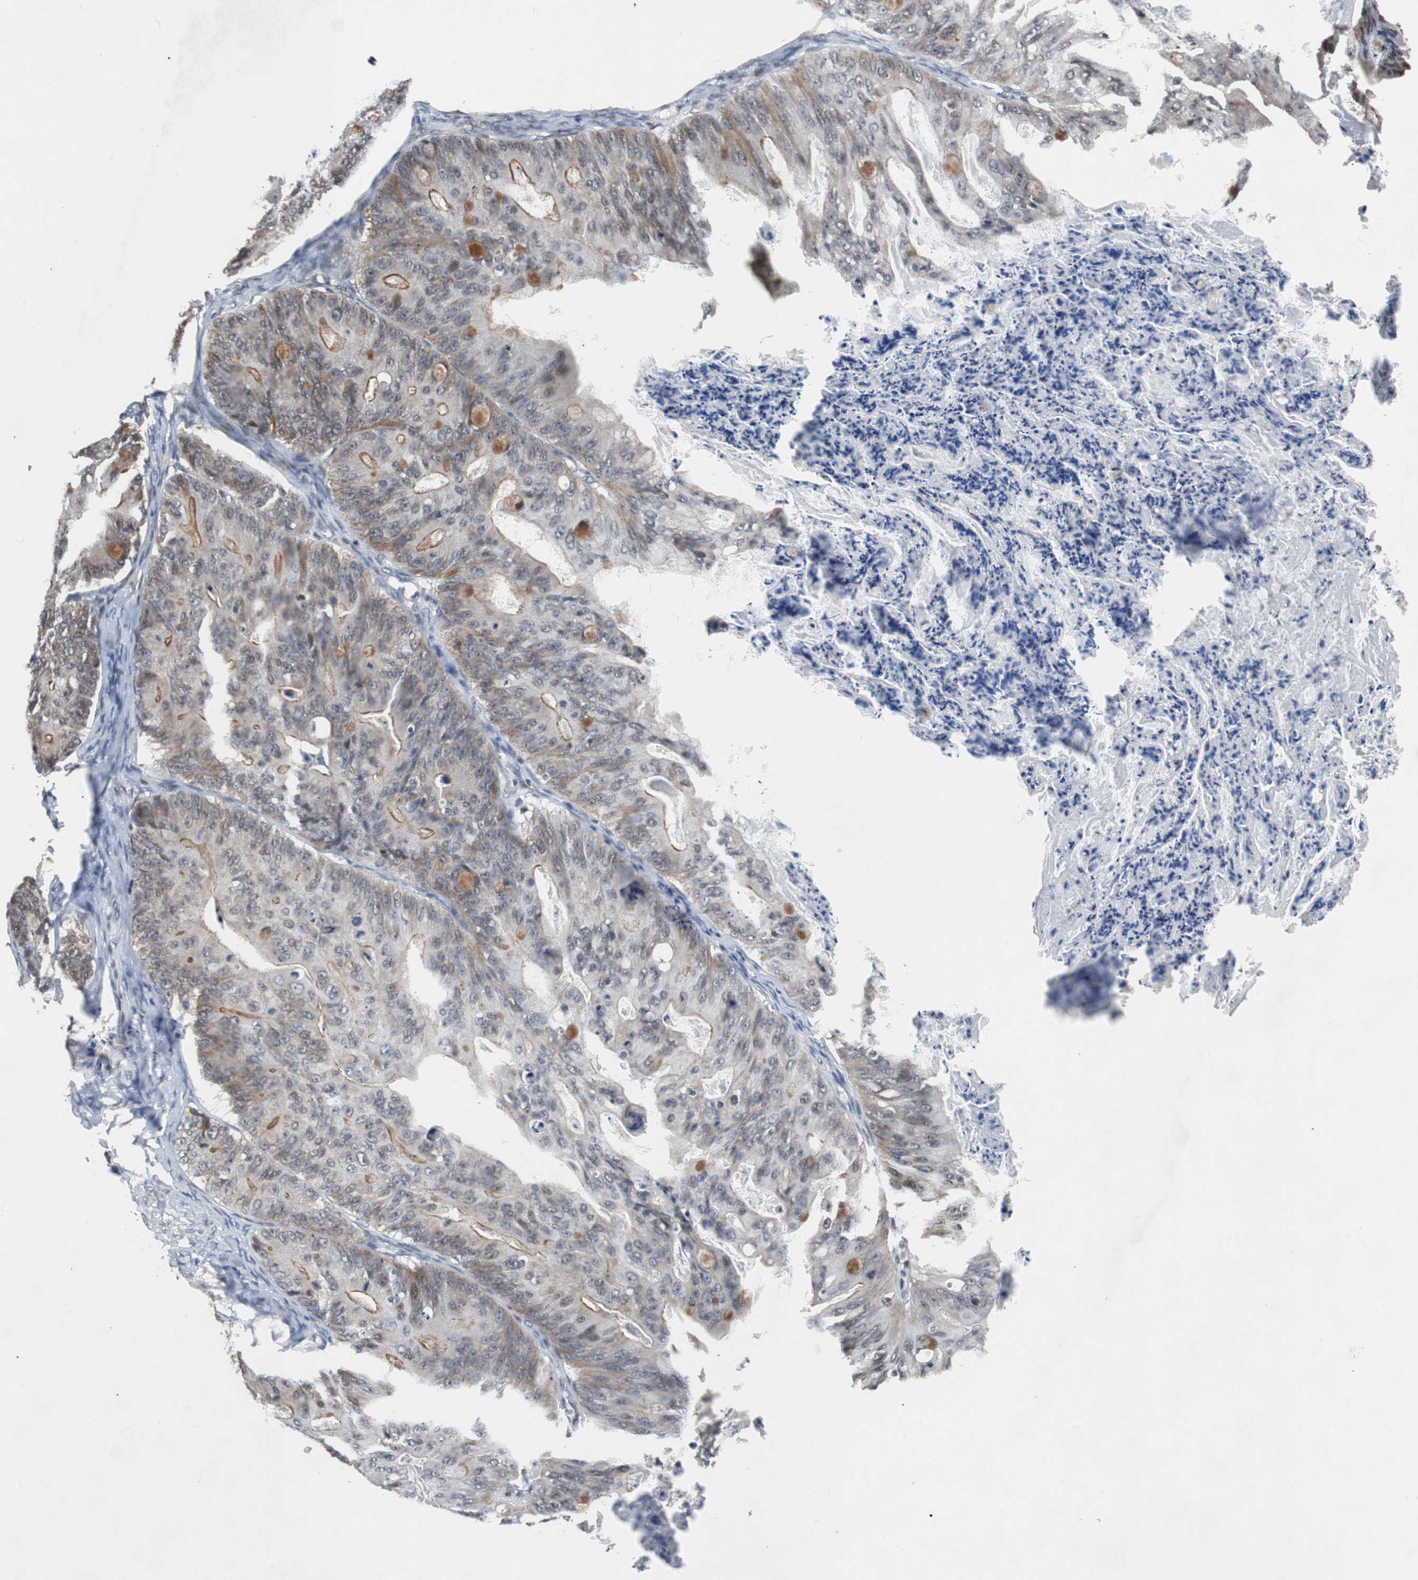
{"staining": {"intensity": "weak", "quantity": "<25%", "location": "cytoplasmic/membranous"}, "tissue": "ovarian cancer", "cell_type": "Tumor cells", "image_type": "cancer", "snomed": [{"axis": "morphology", "description": "Cystadenocarcinoma, mucinous, NOS"}, {"axis": "topography", "description": "Ovary"}], "caption": "Image shows no protein positivity in tumor cells of ovarian cancer tissue.", "gene": "TP63", "patient": {"sex": "female", "age": 36}}